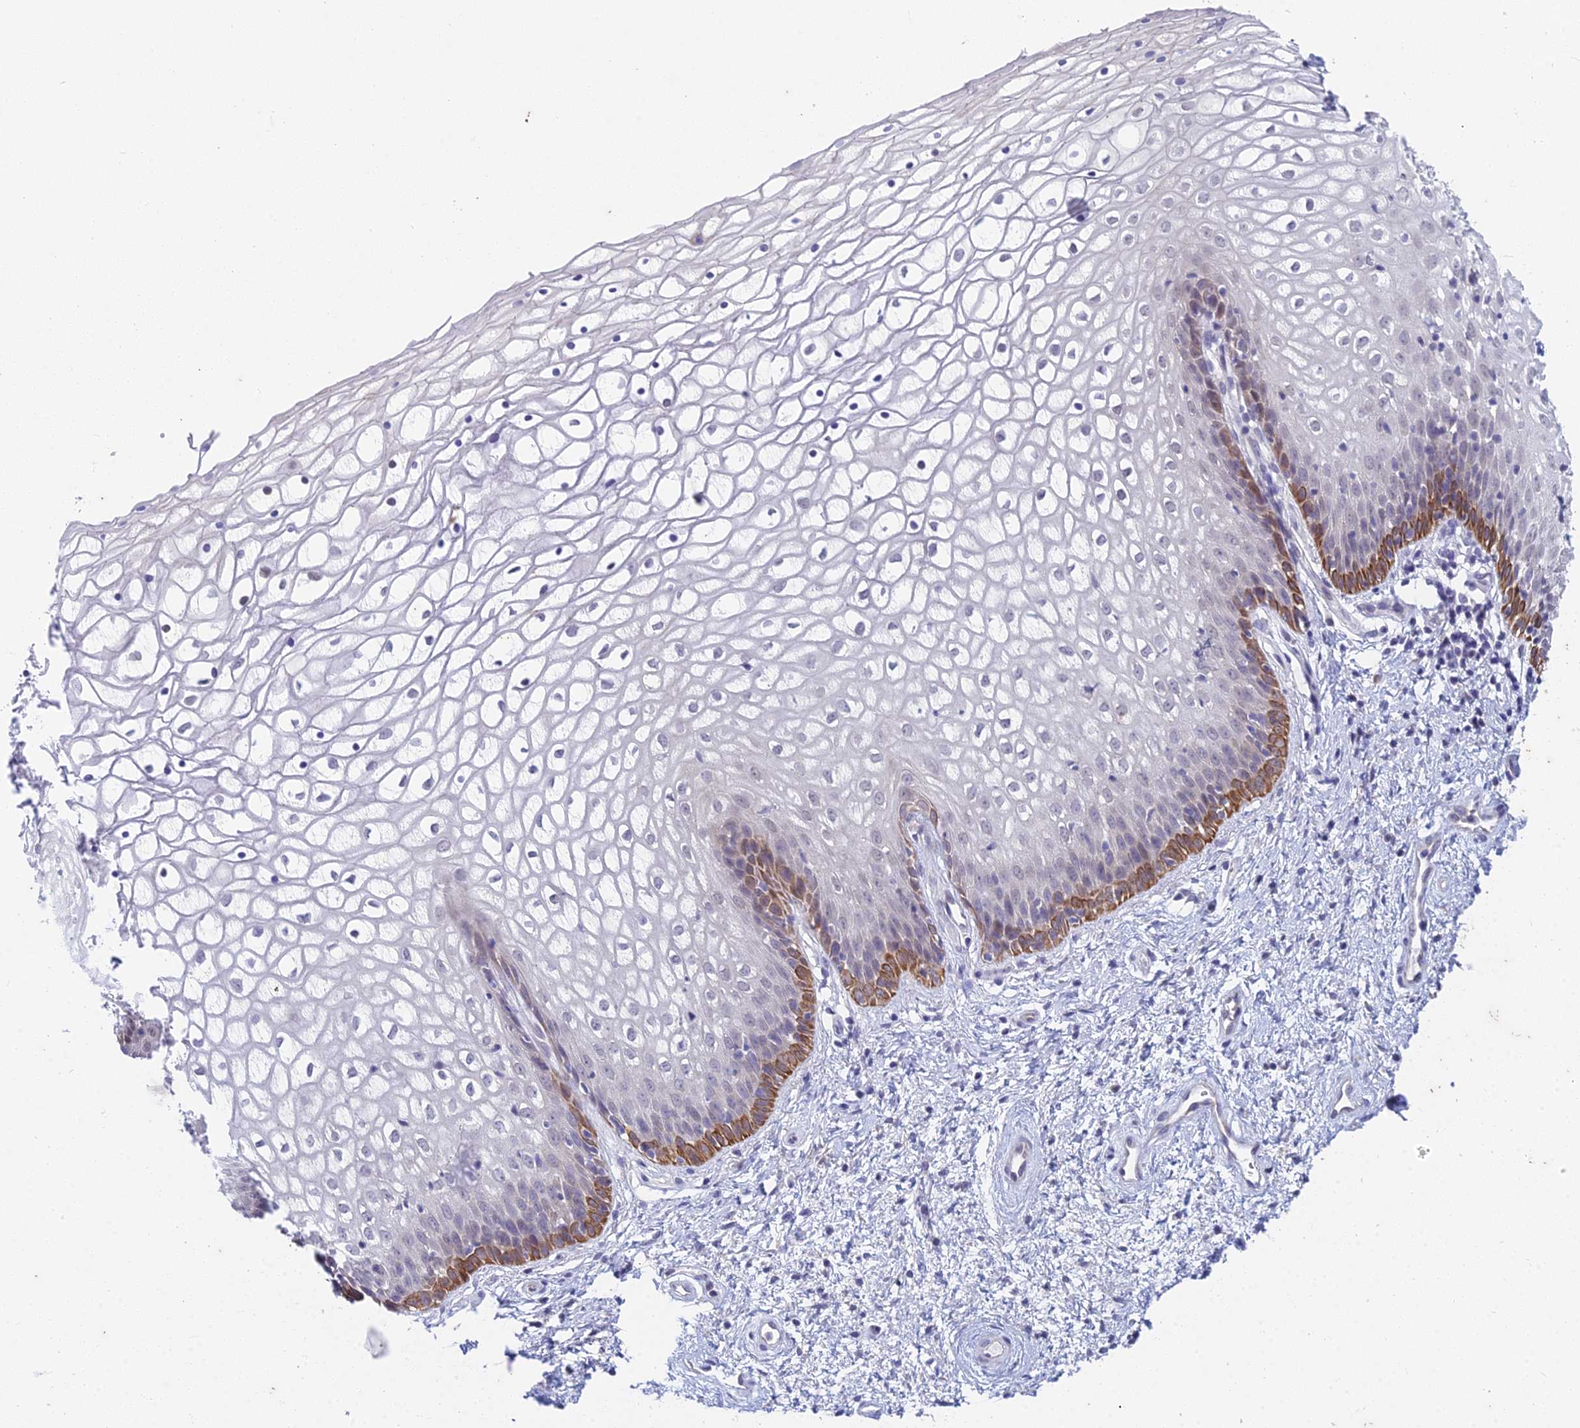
{"staining": {"intensity": "moderate", "quantity": "<25%", "location": "cytoplasmic/membranous"}, "tissue": "vagina", "cell_type": "Squamous epithelial cells", "image_type": "normal", "snomed": [{"axis": "morphology", "description": "Normal tissue, NOS"}, {"axis": "topography", "description": "Vagina"}], "caption": "Immunohistochemistry (DAB) staining of normal vagina exhibits moderate cytoplasmic/membranous protein staining in approximately <25% of squamous epithelial cells.", "gene": "EEF2KMT", "patient": {"sex": "female", "age": 34}}